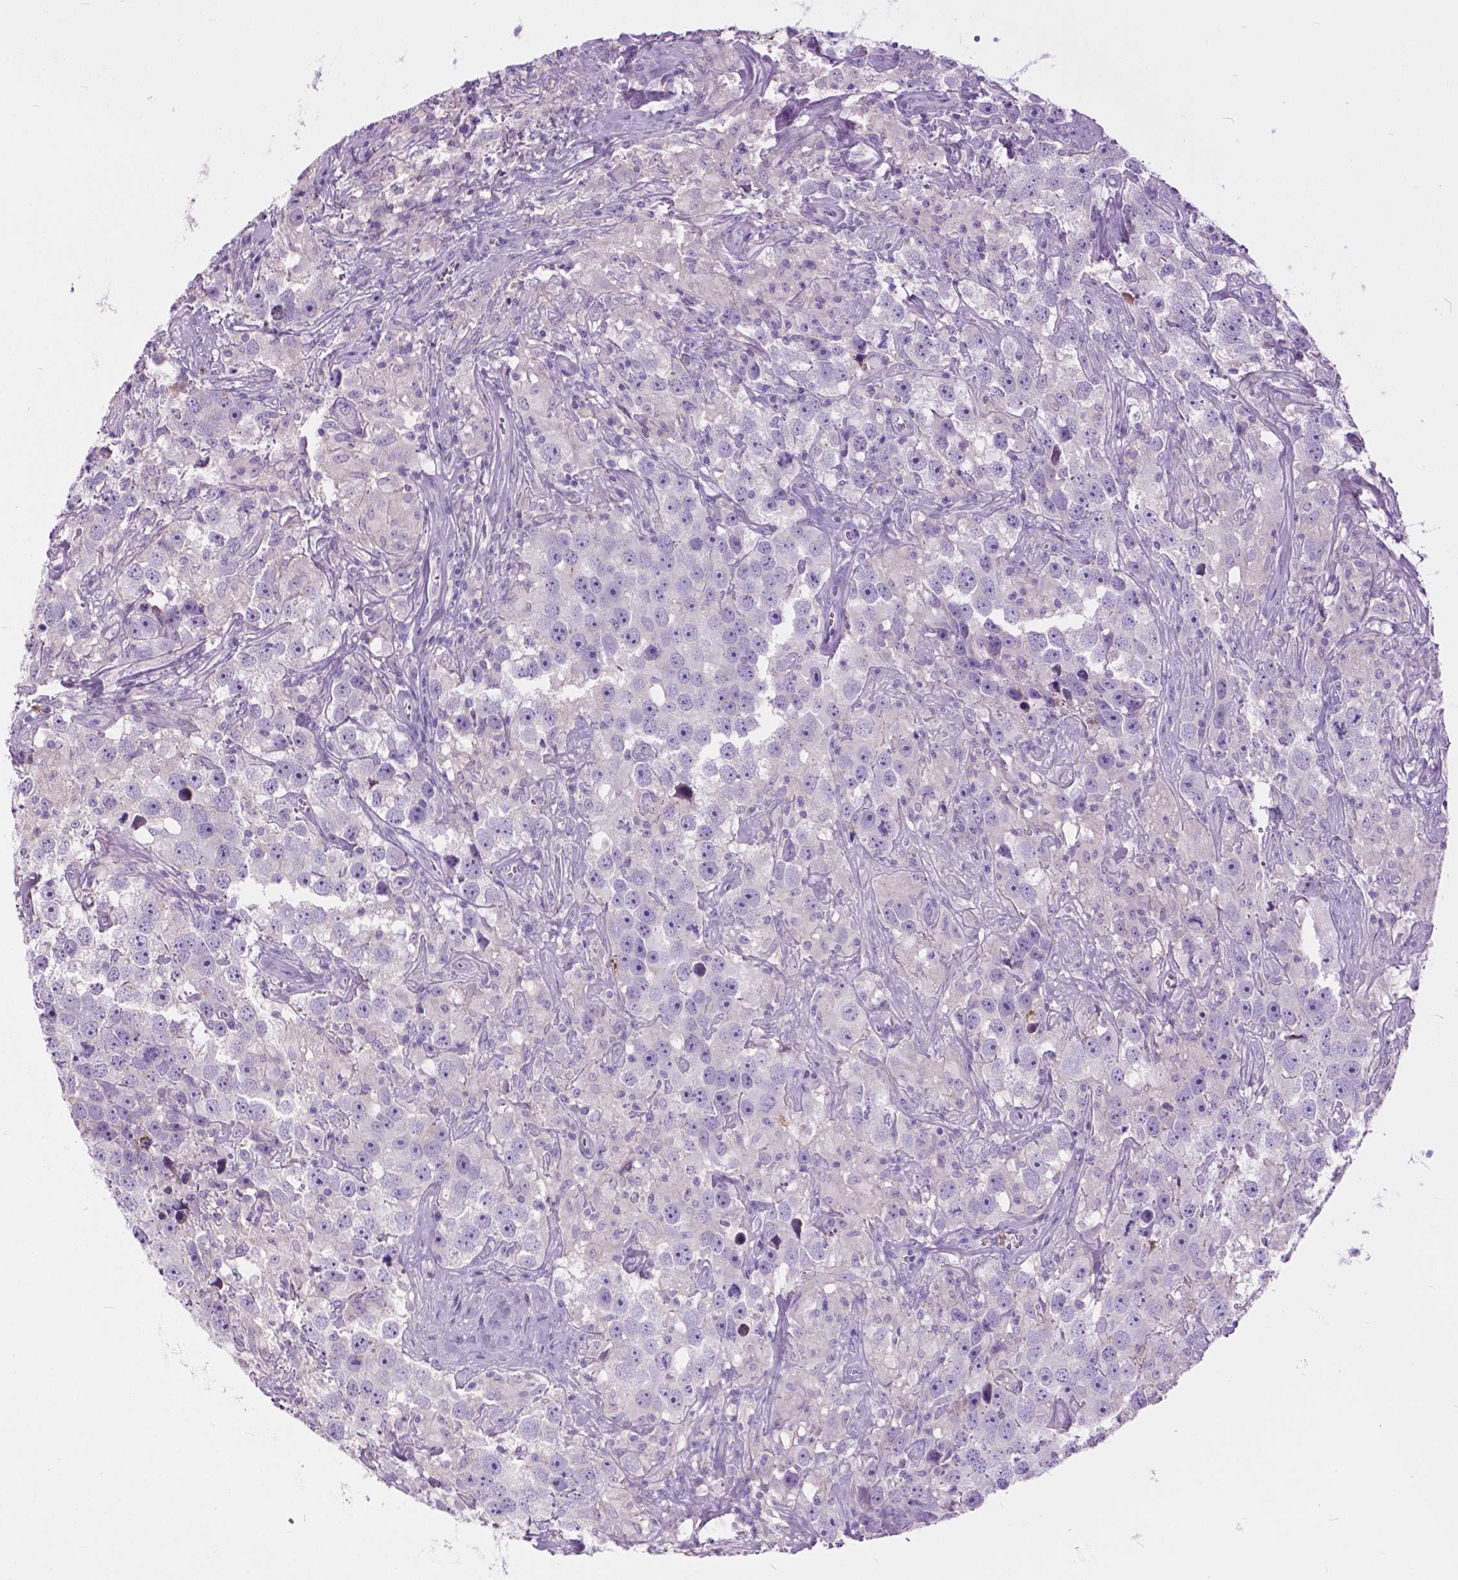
{"staining": {"intensity": "negative", "quantity": "none", "location": "none"}, "tissue": "testis cancer", "cell_type": "Tumor cells", "image_type": "cancer", "snomed": [{"axis": "morphology", "description": "Seminoma, NOS"}, {"axis": "topography", "description": "Testis"}], "caption": "Testis cancer (seminoma) was stained to show a protein in brown. There is no significant expression in tumor cells.", "gene": "PRR35", "patient": {"sex": "male", "age": 49}}